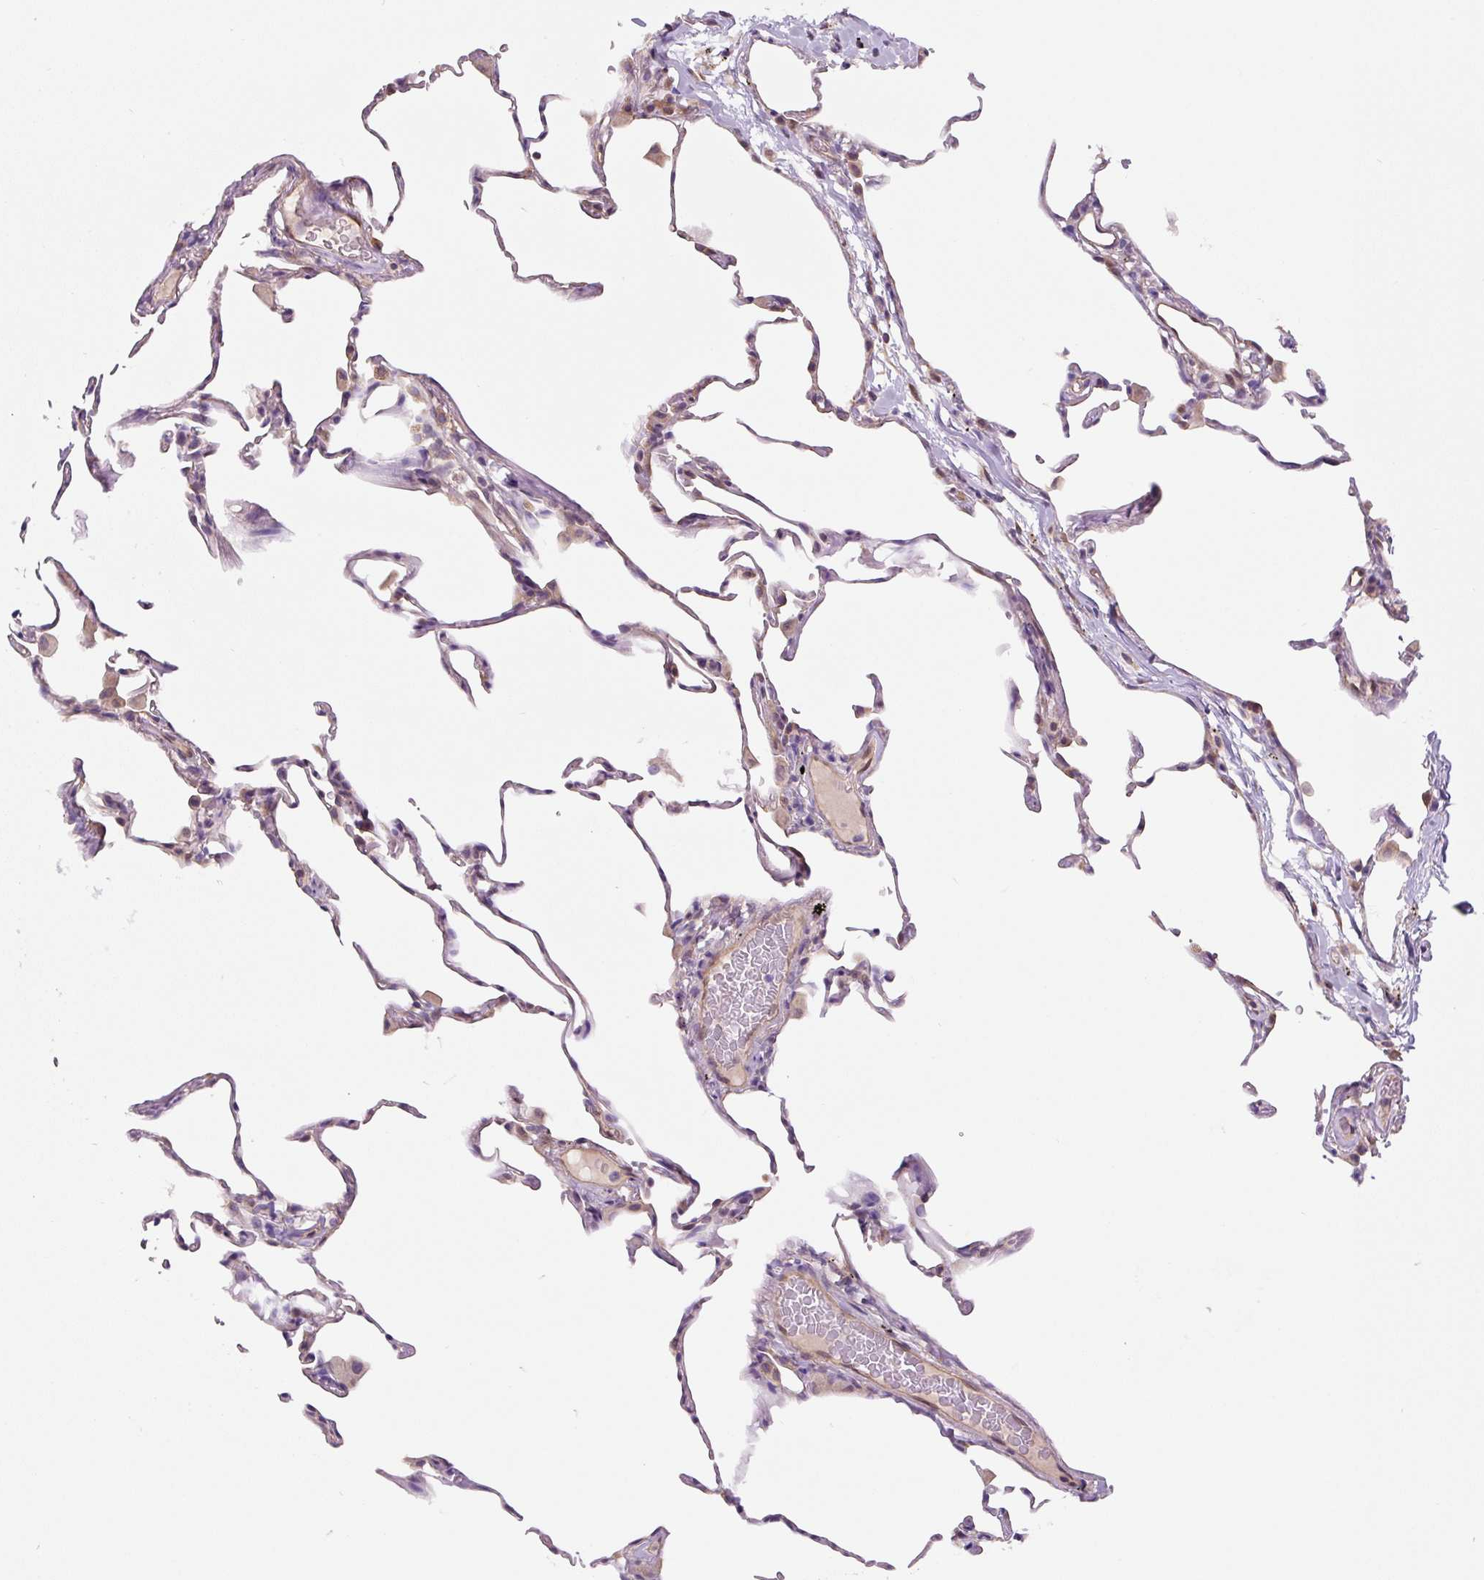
{"staining": {"intensity": "negative", "quantity": "none", "location": "none"}, "tissue": "lung", "cell_type": "Alveolar cells", "image_type": "normal", "snomed": [{"axis": "morphology", "description": "Normal tissue, NOS"}, {"axis": "topography", "description": "Lung"}], "caption": "High power microscopy image of an IHC photomicrograph of benign lung, revealing no significant staining in alveolar cells. (DAB IHC, high magnification).", "gene": "ASRGL1", "patient": {"sex": "female", "age": 57}}